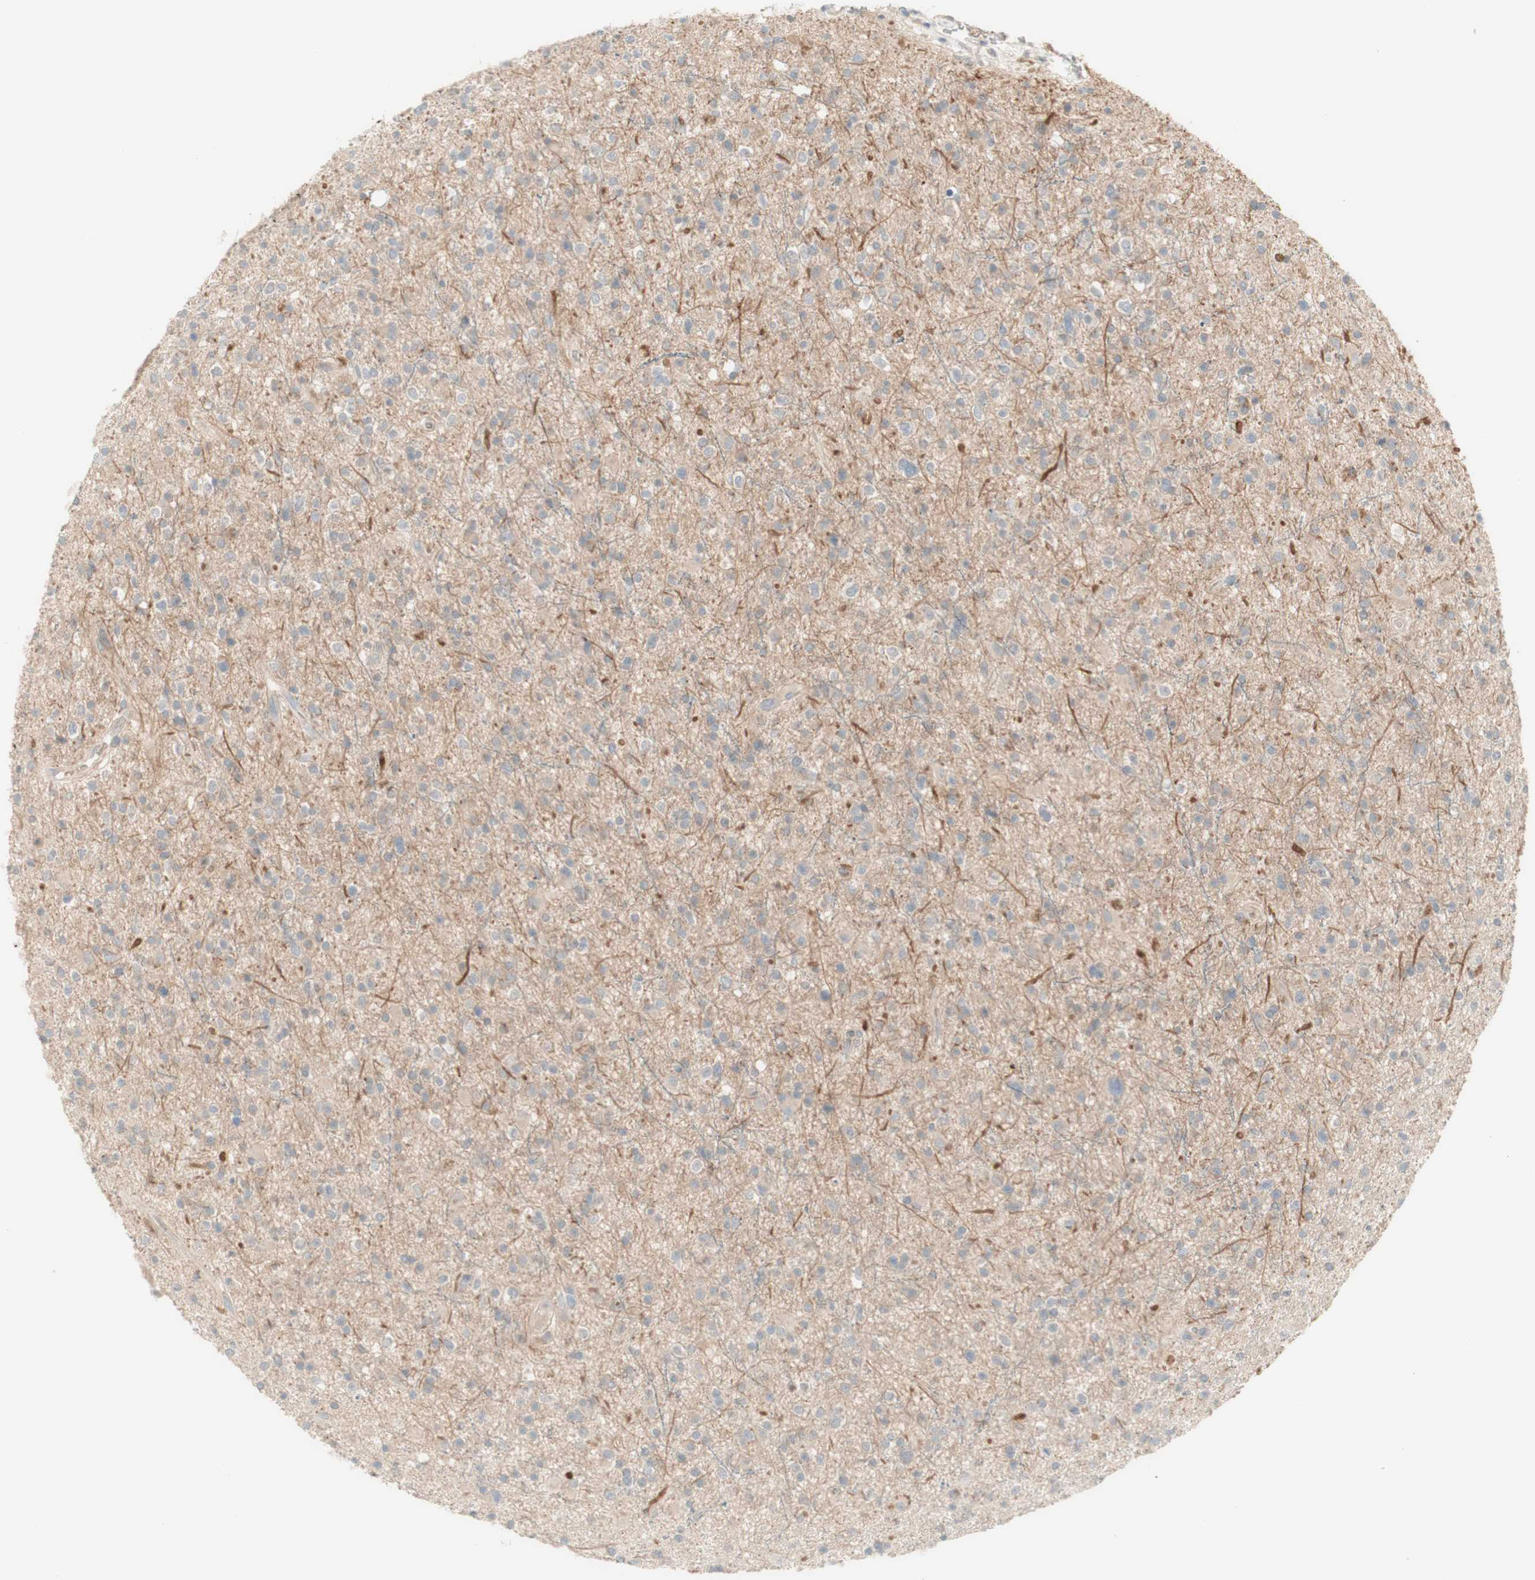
{"staining": {"intensity": "negative", "quantity": "none", "location": "none"}, "tissue": "glioma", "cell_type": "Tumor cells", "image_type": "cancer", "snomed": [{"axis": "morphology", "description": "Glioma, malignant, High grade"}, {"axis": "topography", "description": "Brain"}], "caption": "Immunohistochemical staining of glioma shows no significant staining in tumor cells.", "gene": "PTGER4", "patient": {"sex": "male", "age": 33}}